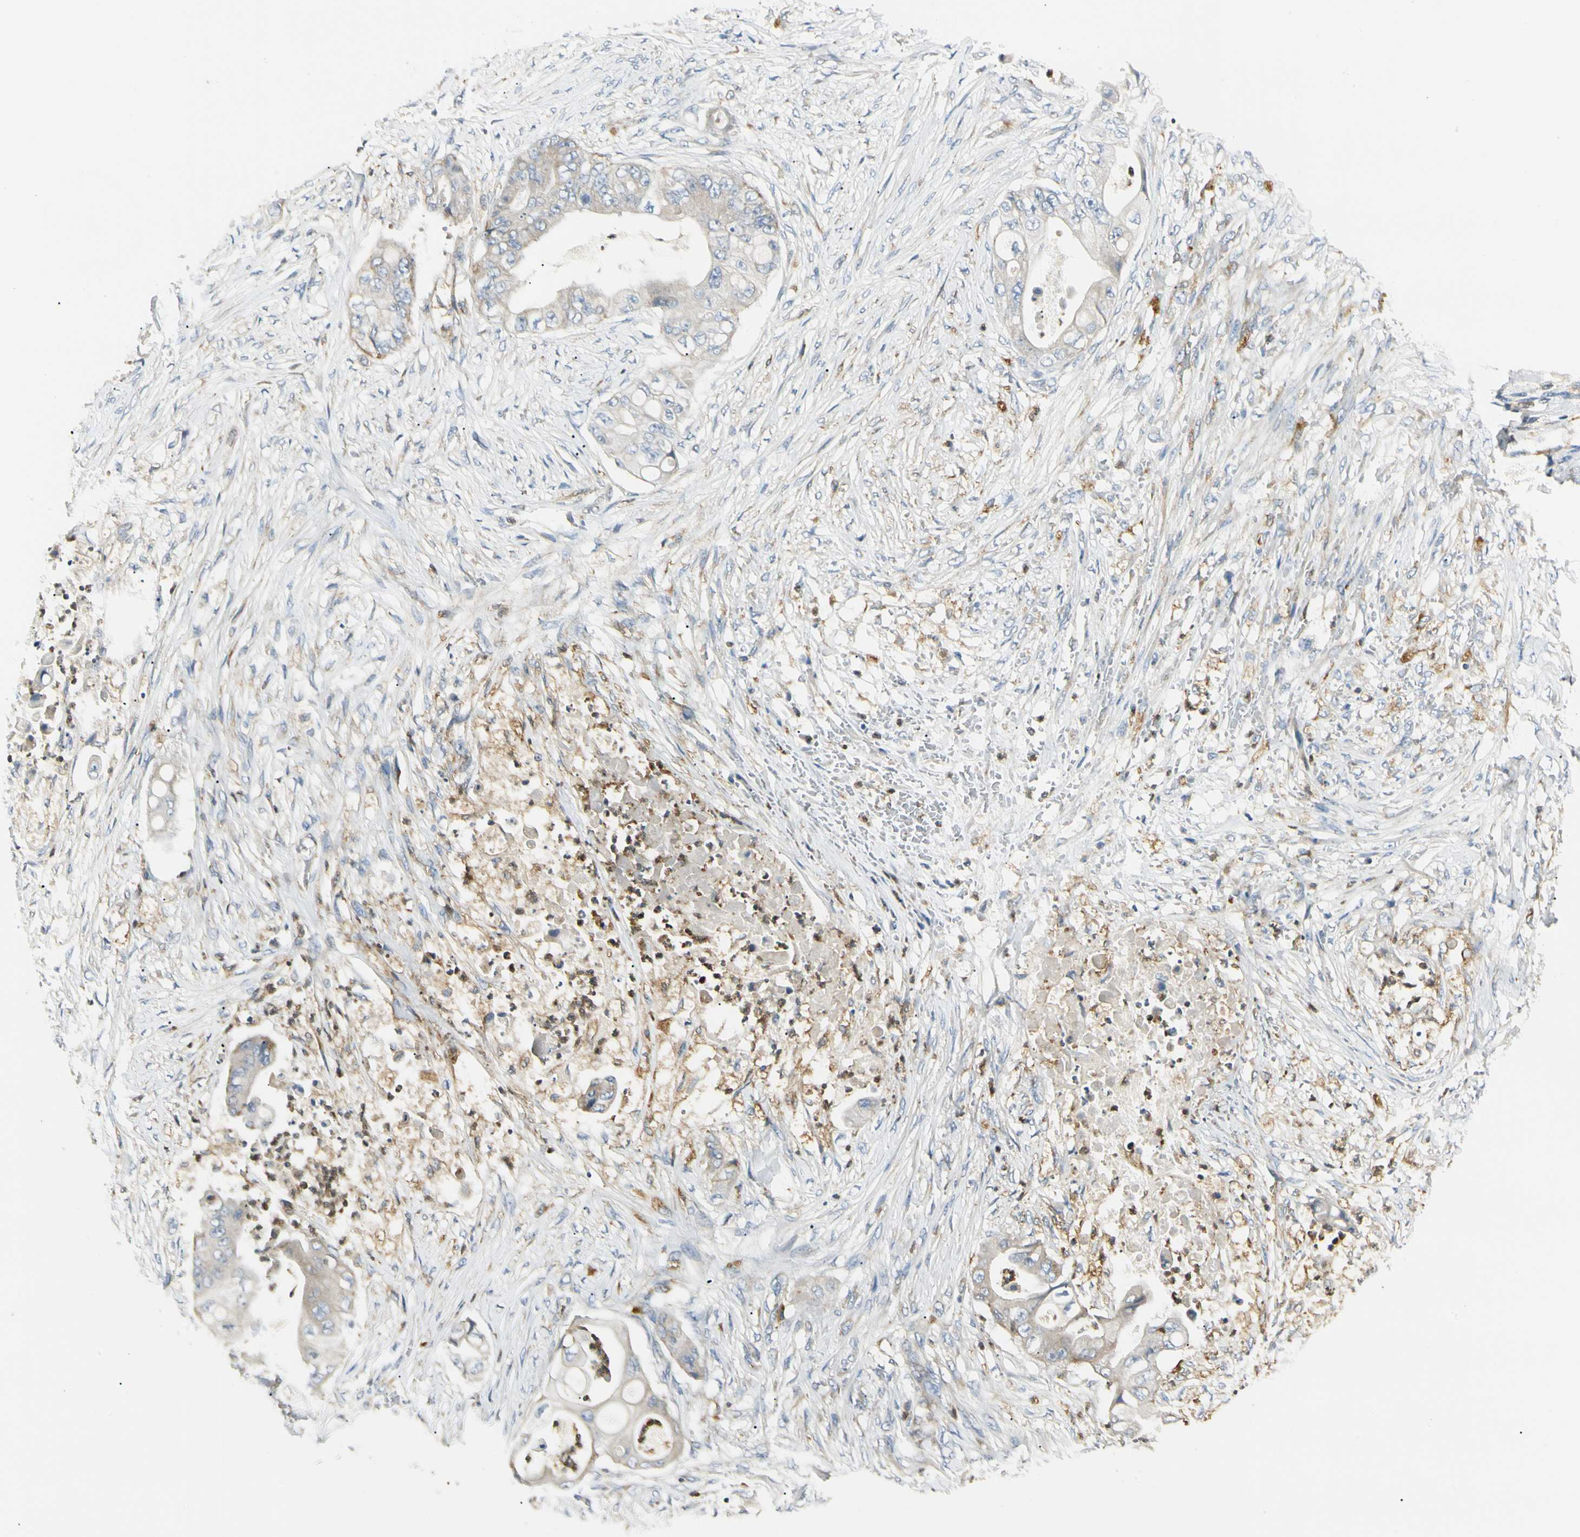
{"staining": {"intensity": "negative", "quantity": "none", "location": "none"}, "tissue": "stomach cancer", "cell_type": "Tumor cells", "image_type": "cancer", "snomed": [{"axis": "morphology", "description": "Adenocarcinoma, NOS"}, {"axis": "topography", "description": "Stomach"}], "caption": "Tumor cells show no significant expression in stomach cancer.", "gene": "LPCAT2", "patient": {"sex": "female", "age": 73}}